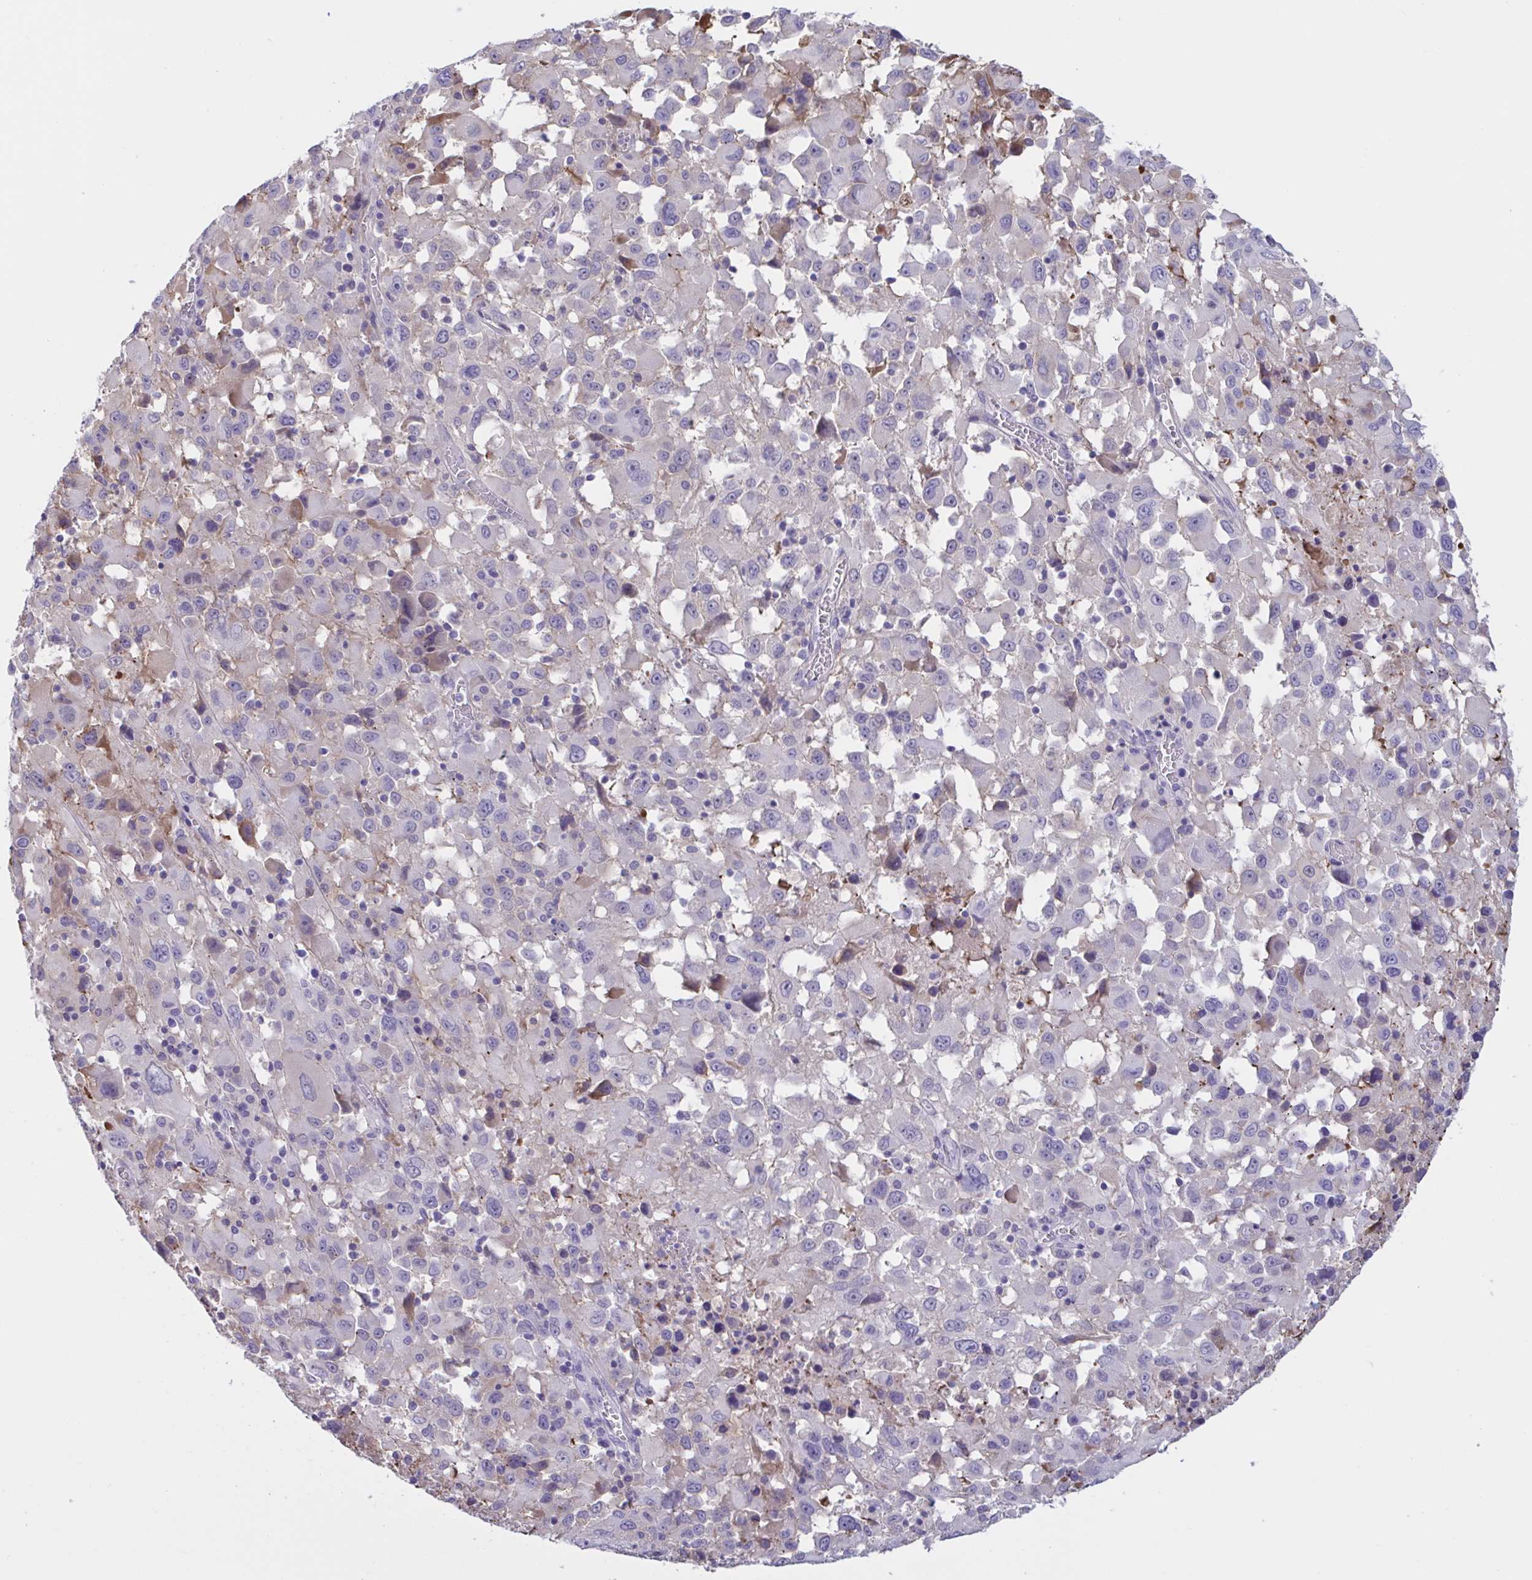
{"staining": {"intensity": "negative", "quantity": "none", "location": "none"}, "tissue": "melanoma", "cell_type": "Tumor cells", "image_type": "cancer", "snomed": [{"axis": "morphology", "description": "Malignant melanoma, Metastatic site"}, {"axis": "topography", "description": "Soft tissue"}], "caption": "The photomicrograph shows no significant staining in tumor cells of melanoma. Nuclei are stained in blue.", "gene": "MS4A14", "patient": {"sex": "male", "age": 50}}